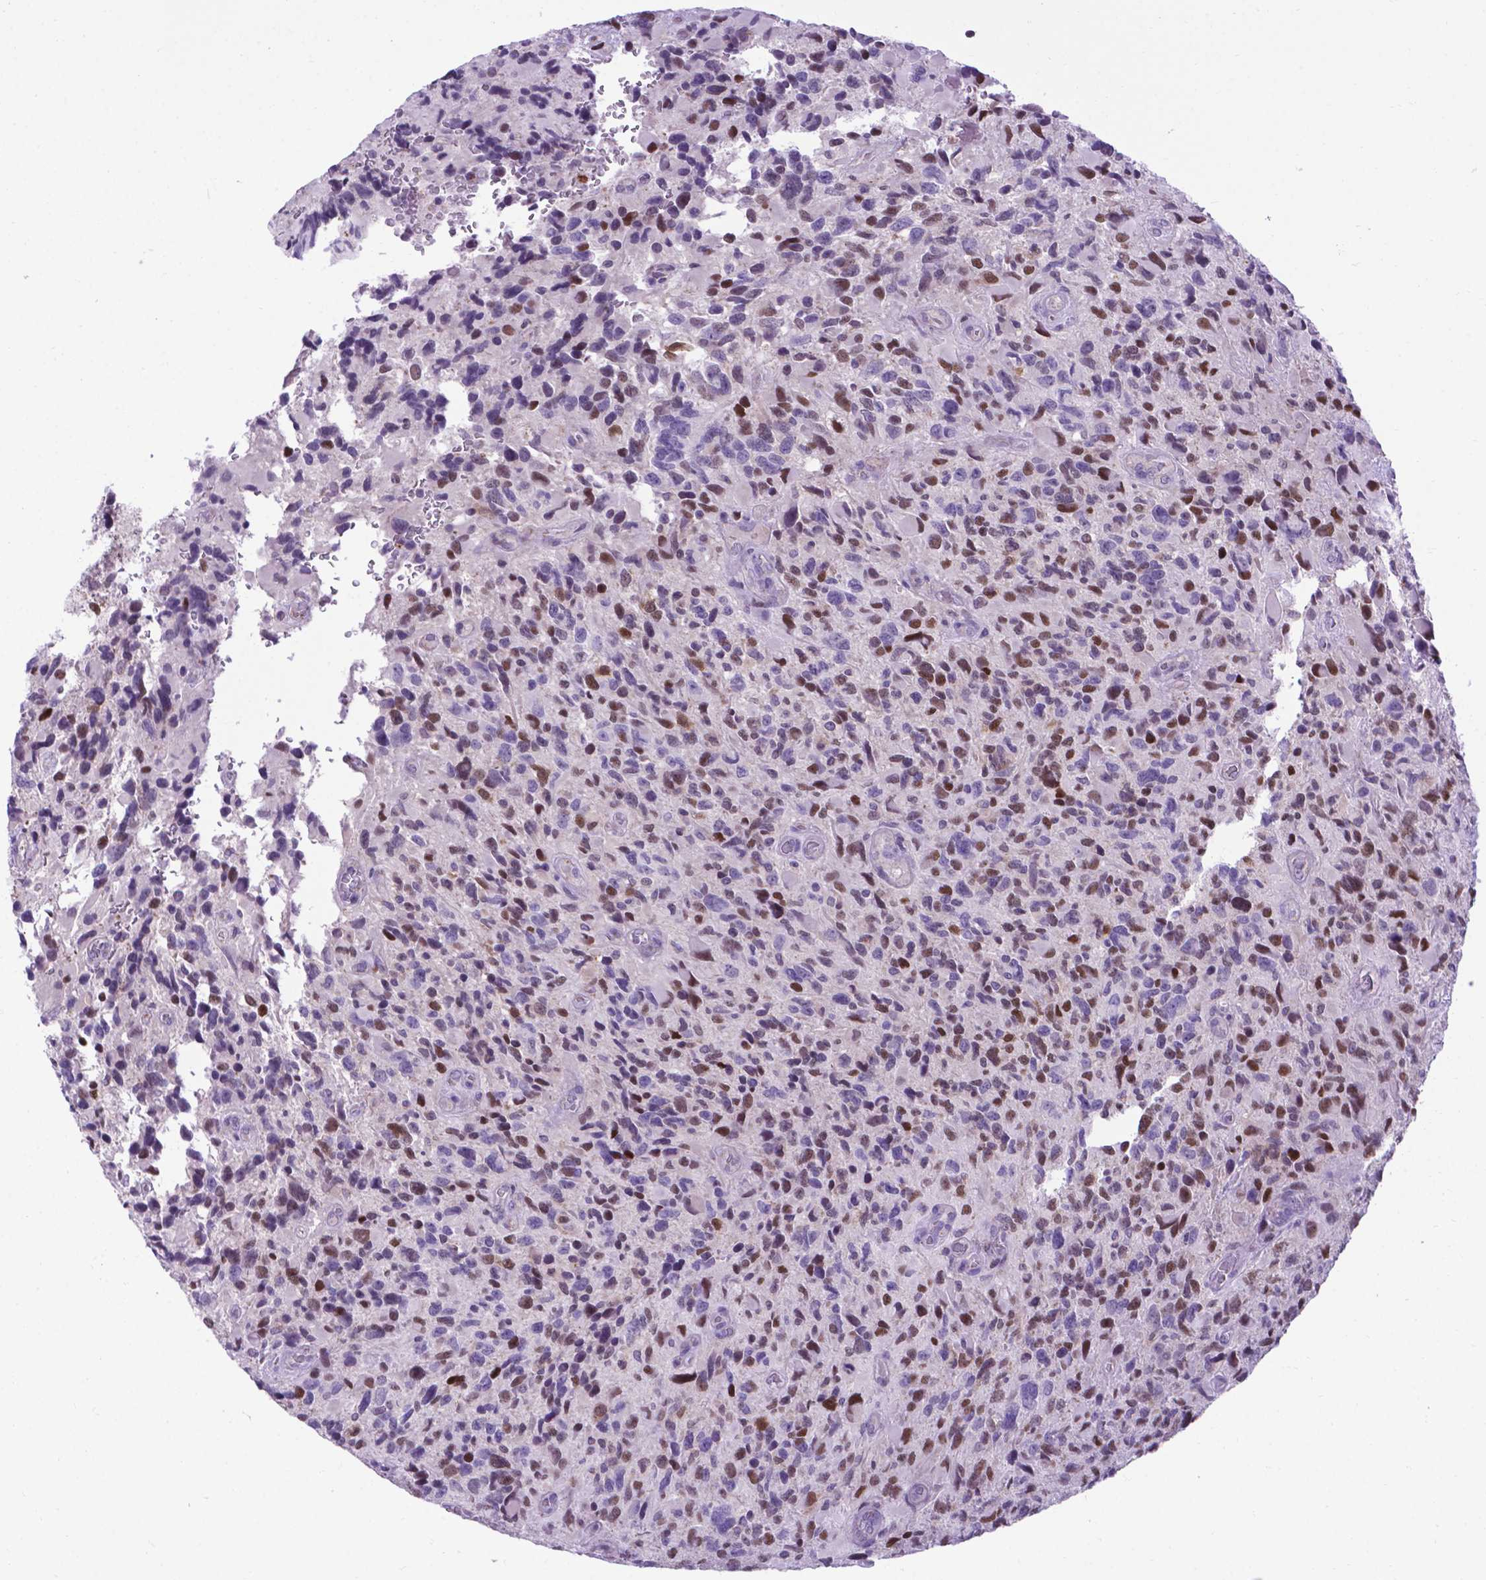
{"staining": {"intensity": "moderate", "quantity": "25%-75%", "location": "nuclear"}, "tissue": "glioma", "cell_type": "Tumor cells", "image_type": "cancer", "snomed": [{"axis": "morphology", "description": "Glioma, malignant, High grade"}, {"axis": "topography", "description": "Brain"}], "caption": "Immunohistochemistry (IHC) image of neoplastic tissue: glioma stained using immunohistochemistry shows medium levels of moderate protein expression localized specifically in the nuclear of tumor cells, appearing as a nuclear brown color.", "gene": "POU3F3", "patient": {"sex": "male", "age": 46}}